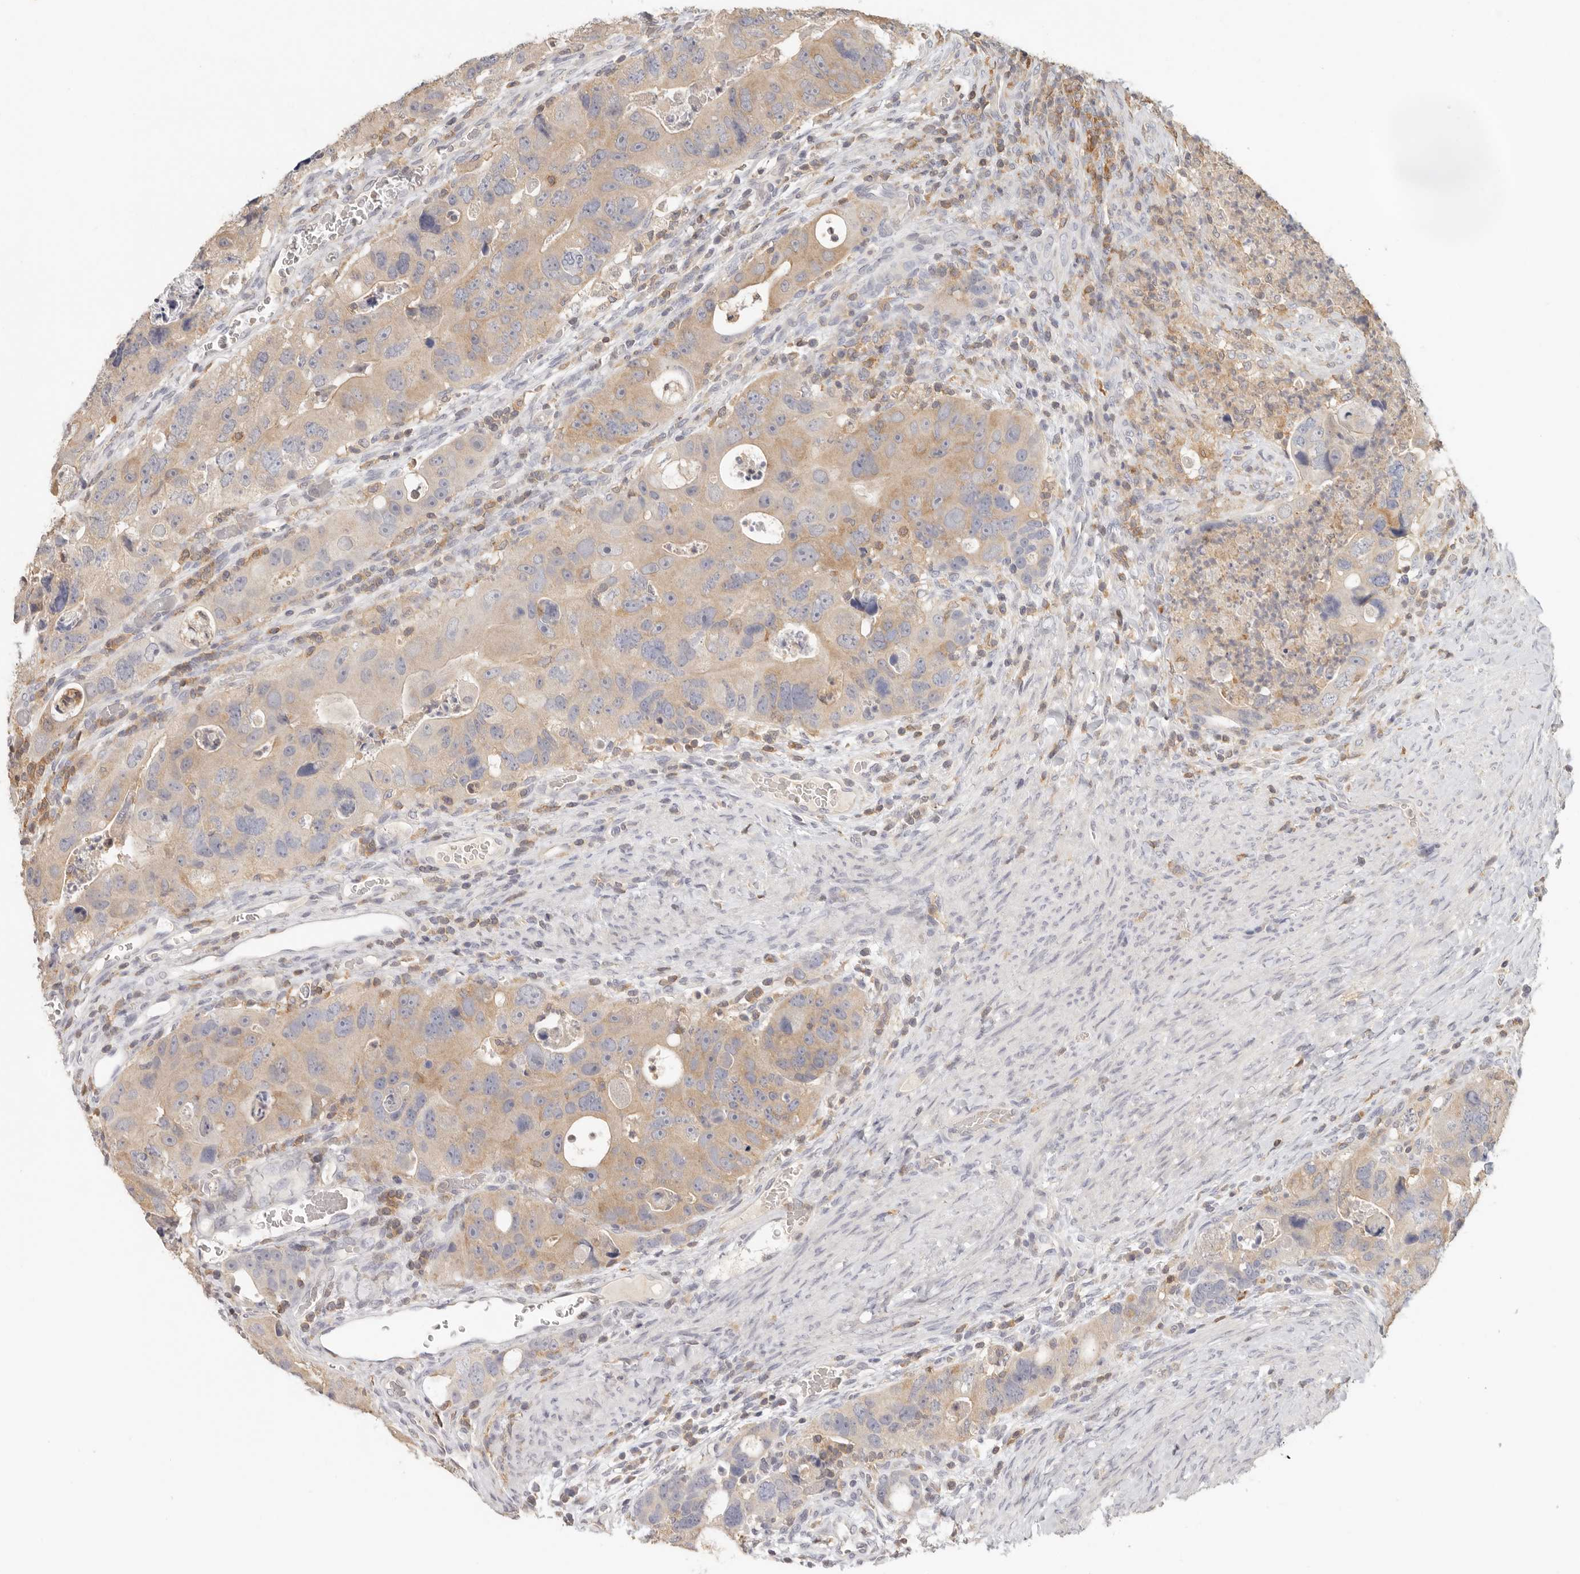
{"staining": {"intensity": "weak", "quantity": "25%-75%", "location": "cytoplasmic/membranous"}, "tissue": "colorectal cancer", "cell_type": "Tumor cells", "image_type": "cancer", "snomed": [{"axis": "morphology", "description": "Adenocarcinoma, NOS"}, {"axis": "topography", "description": "Rectum"}], "caption": "Brown immunohistochemical staining in human colorectal cancer (adenocarcinoma) reveals weak cytoplasmic/membranous positivity in approximately 25%-75% of tumor cells. The protein of interest is stained brown, and the nuclei are stained in blue (DAB (3,3'-diaminobenzidine) IHC with brightfield microscopy, high magnification).", "gene": "CSK", "patient": {"sex": "male", "age": 59}}